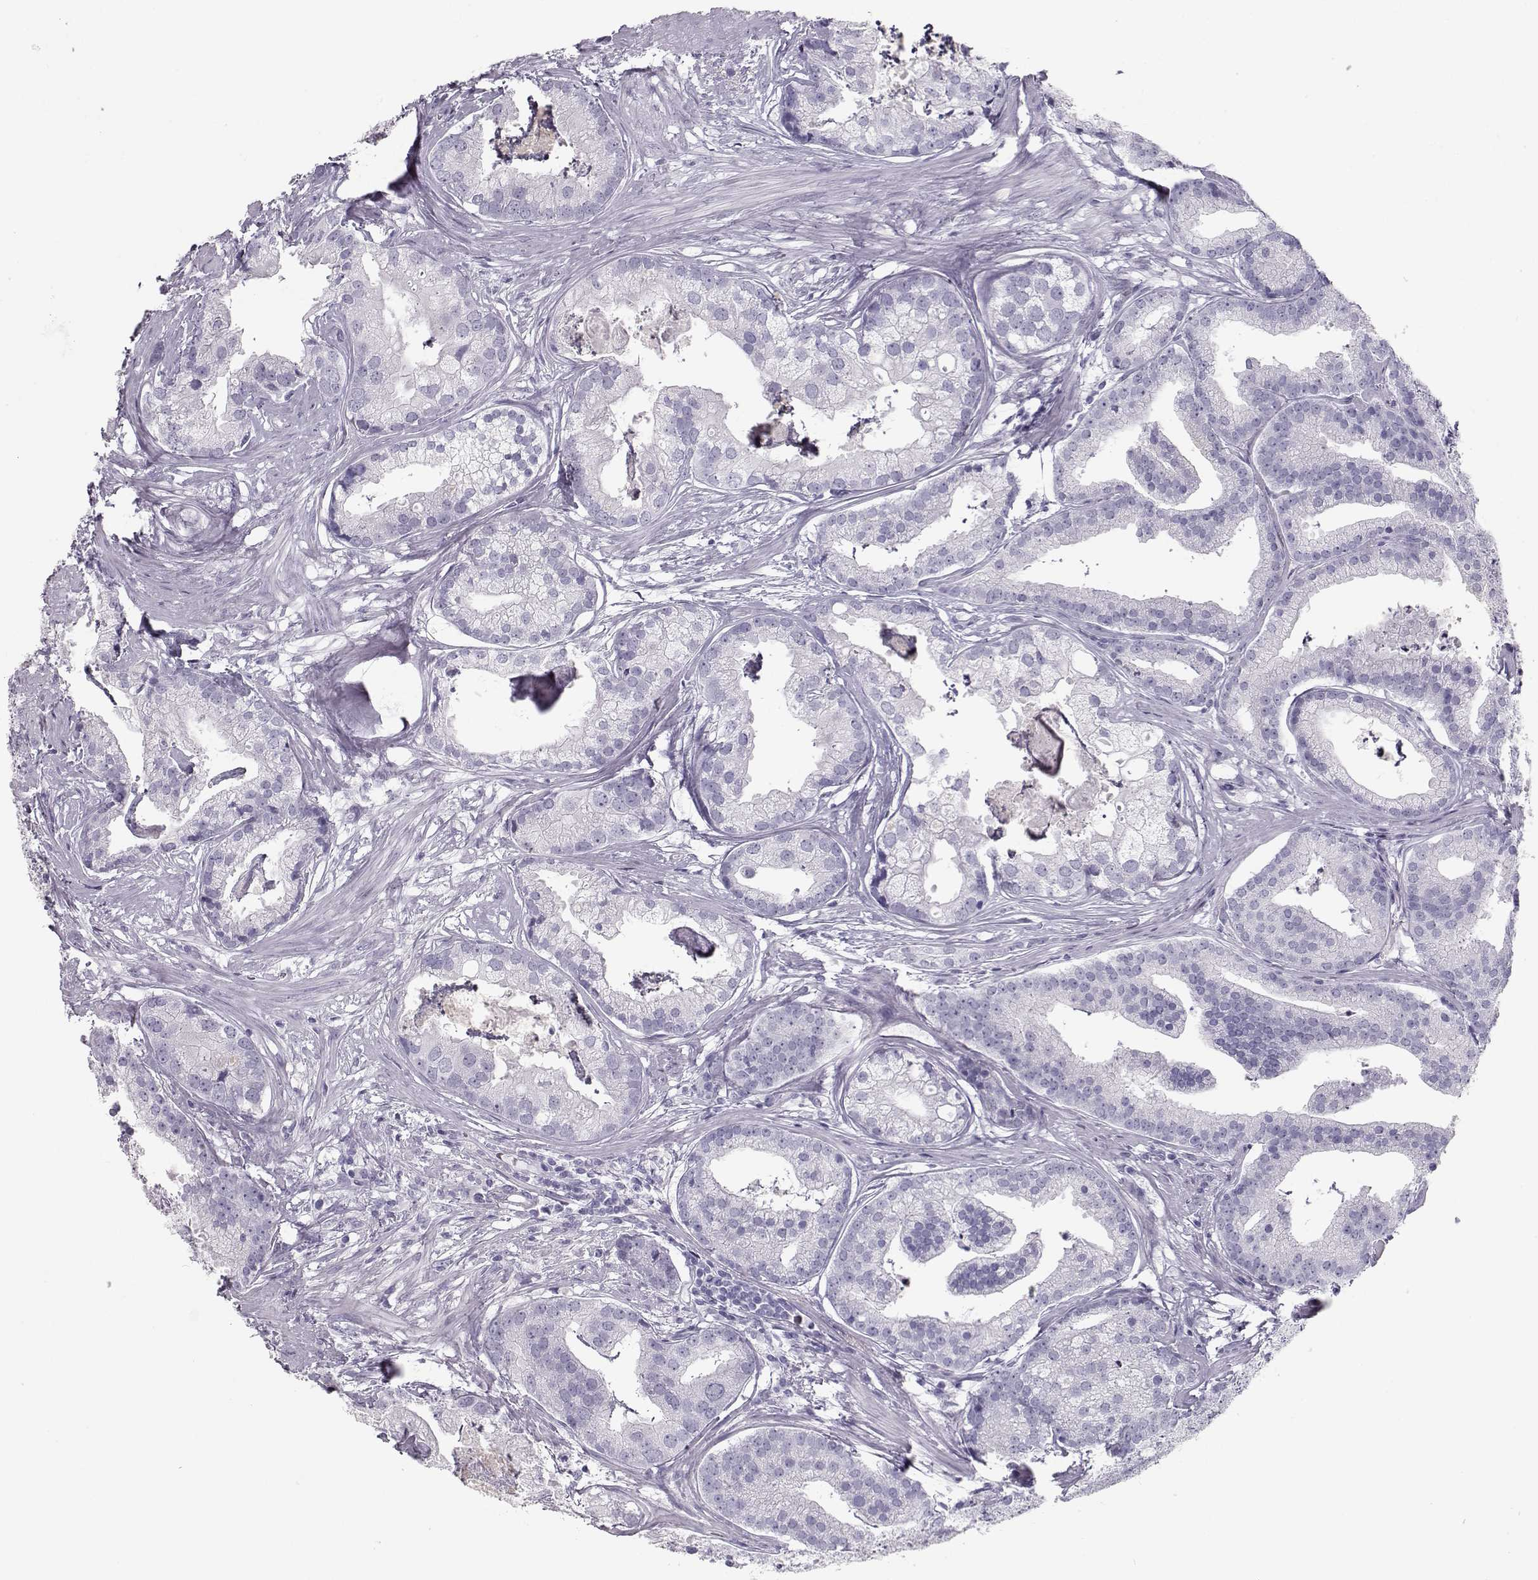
{"staining": {"intensity": "negative", "quantity": "none", "location": "none"}, "tissue": "prostate cancer", "cell_type": "Tumor cells", "image_type": "cancer", "snomed": [{"axis": "morphology", "description": "Adenocarcinoma, NOS"}, {"axis": "topography", "description": "Prostate and seminal vesicle, NOS"}, {"axis": "topography", "description": "Prostate"}], "caption": "Tumor cells show no significant protein expression in adenocarcinoma (prostate). (Immunohistochemistry, brightfield microscopy, high magnification).", "gene": "TKTL1", "patient": {"sex": "male", "age": 44}}